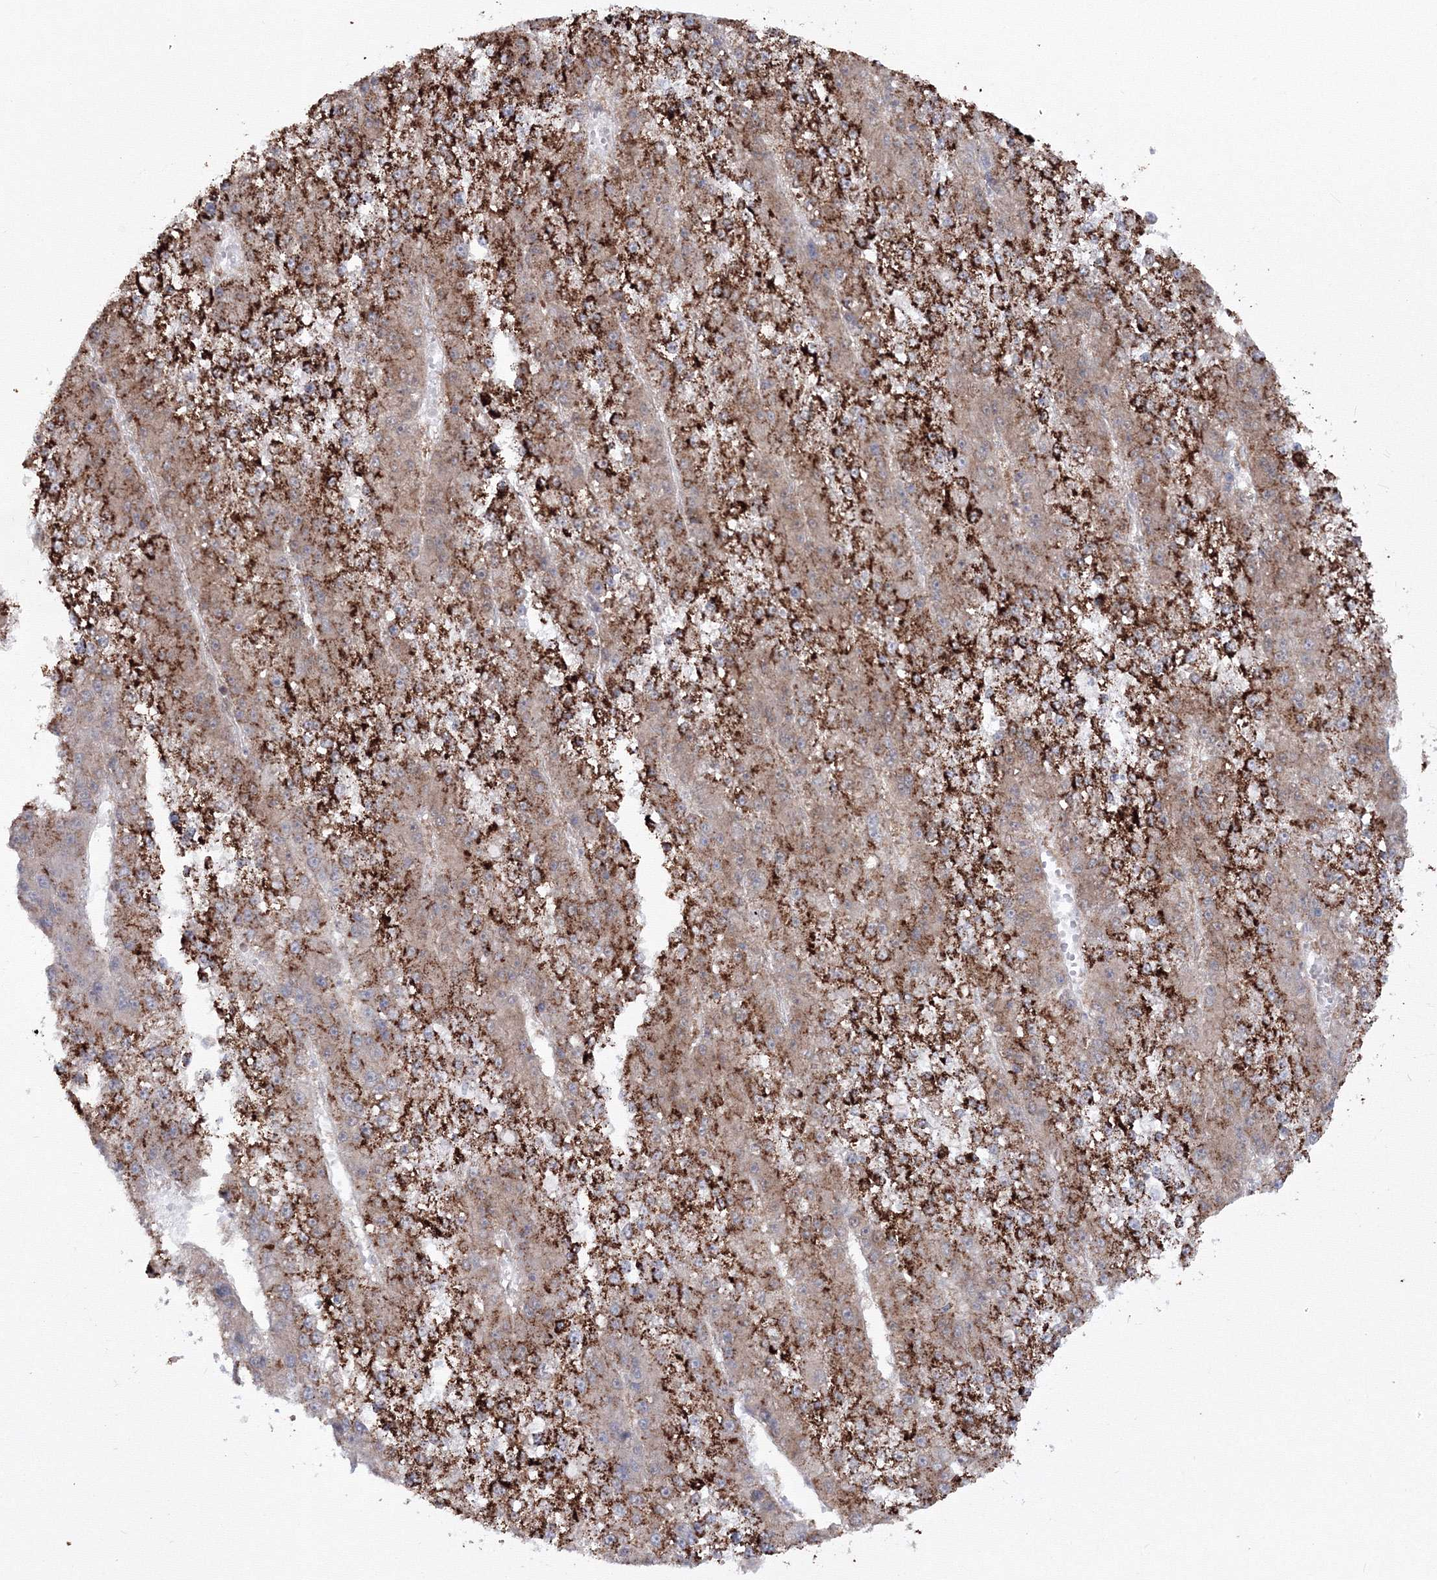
{"staining": {"intensity": "strong", "quantity": ">75%", "location": "cytoplasmic/membranous"}, "tissue": "liver cancer", "cell_type": "Tumor cells", "image_type": "cancer", "snomed": [{"axis": "morphology", "description": "Carcinoma, Hepatocellular, NOS"}, {"axis": "topography", "description": "Liver"}], "caption": "This is a photomicrograph of immunohistochemistry staining of liver cancer (hepatocellular carcinoma), which shows strong staining in the cytoplasmic/membranous of tumor cells.", "gene": "ZFAND6", "patient": {"sex": "female", "age": 73}}